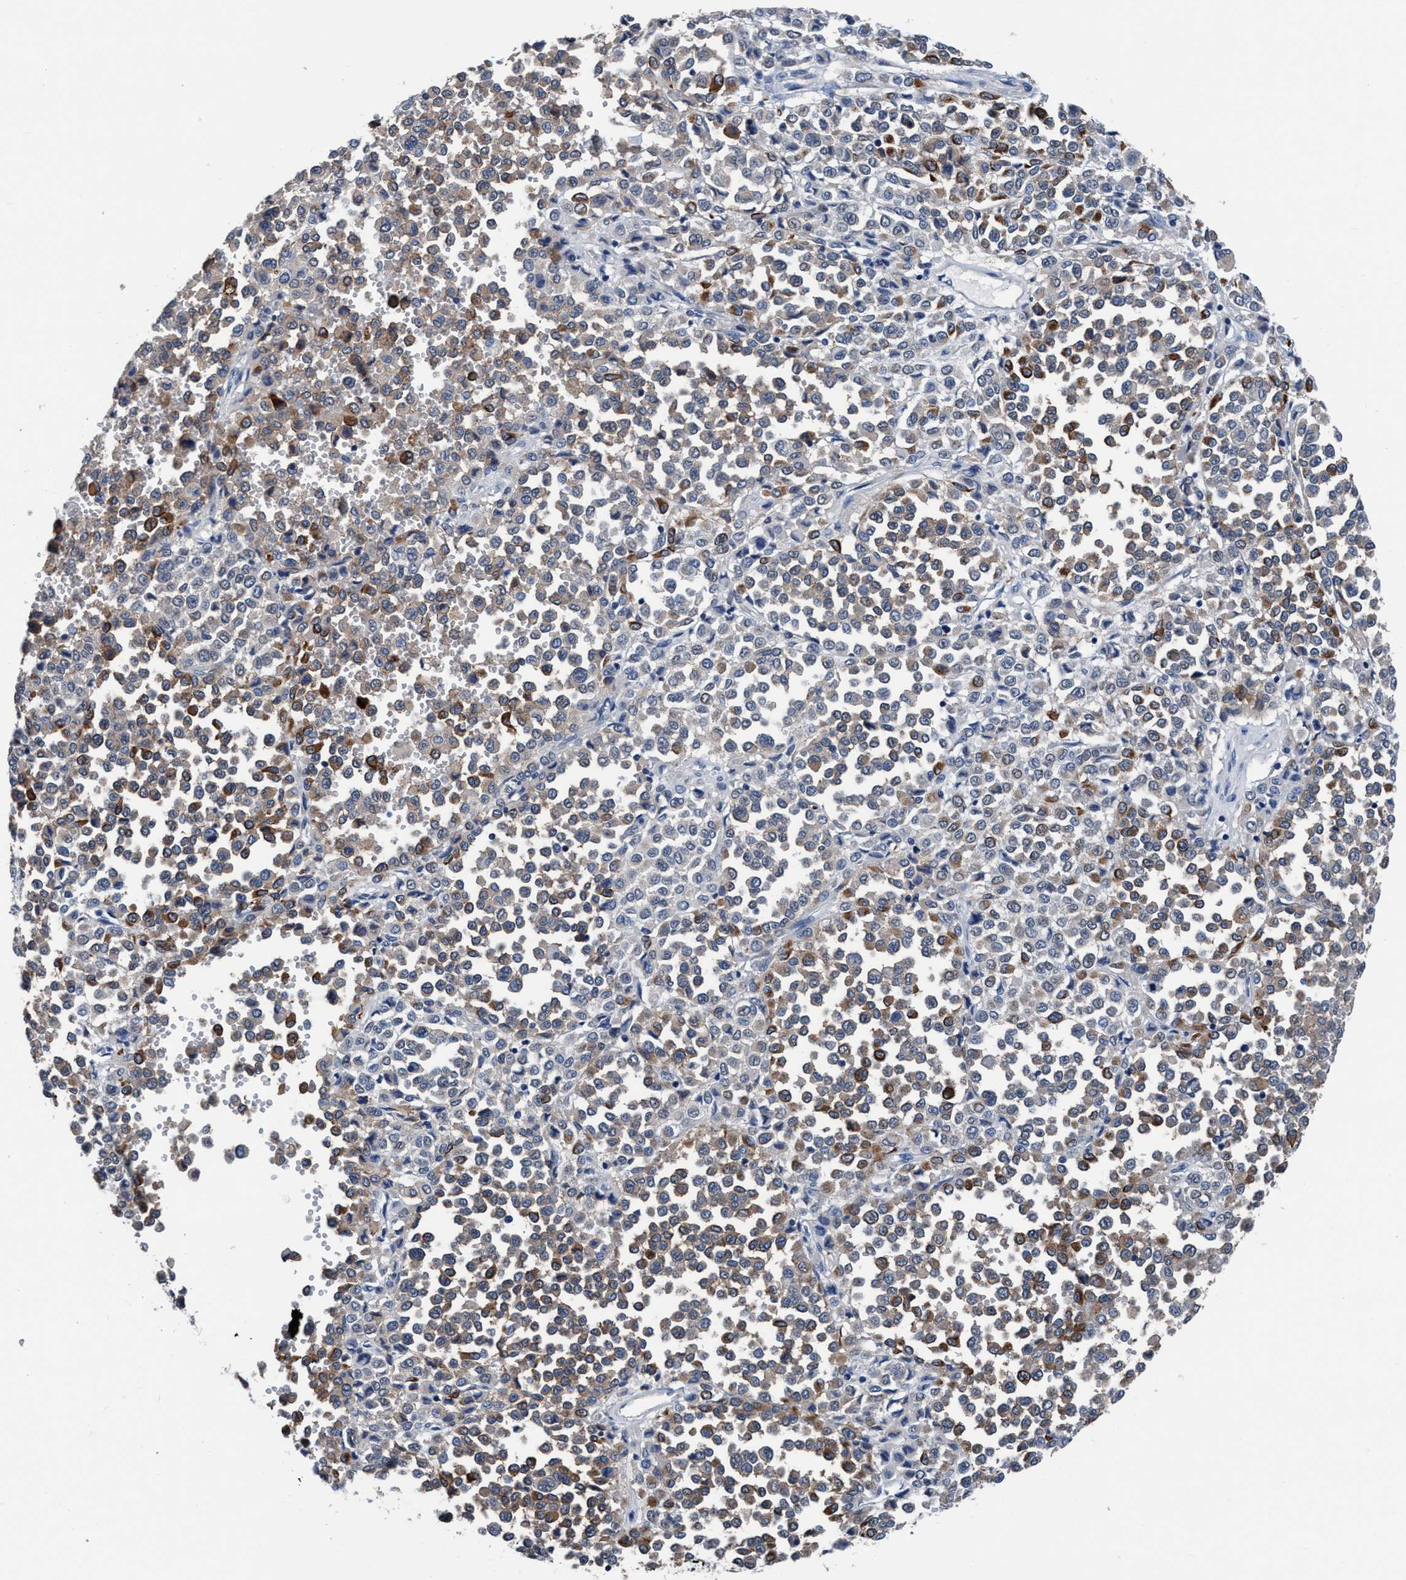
{"staining": {"intensity": "weak", "quantity": "25%-75%", "location": "cytoplasmic/membranous"}, "tissue": "melanoma", "cell_type": "Tumor cells", "image_type": "cancer", "snomed": [{"axis": "morphology", "description": "Malignant melanoma, Metastatic site"}, {"axis": "topography", "description": "Pancreas"}], "caption": "Tumor cells display low levels of weak cytoplasmic/membranous expression in approximately 25%-75% of cells in melanoma.", "gene": "TMEM94", "patient": {"sex": "female", "age": 30}}